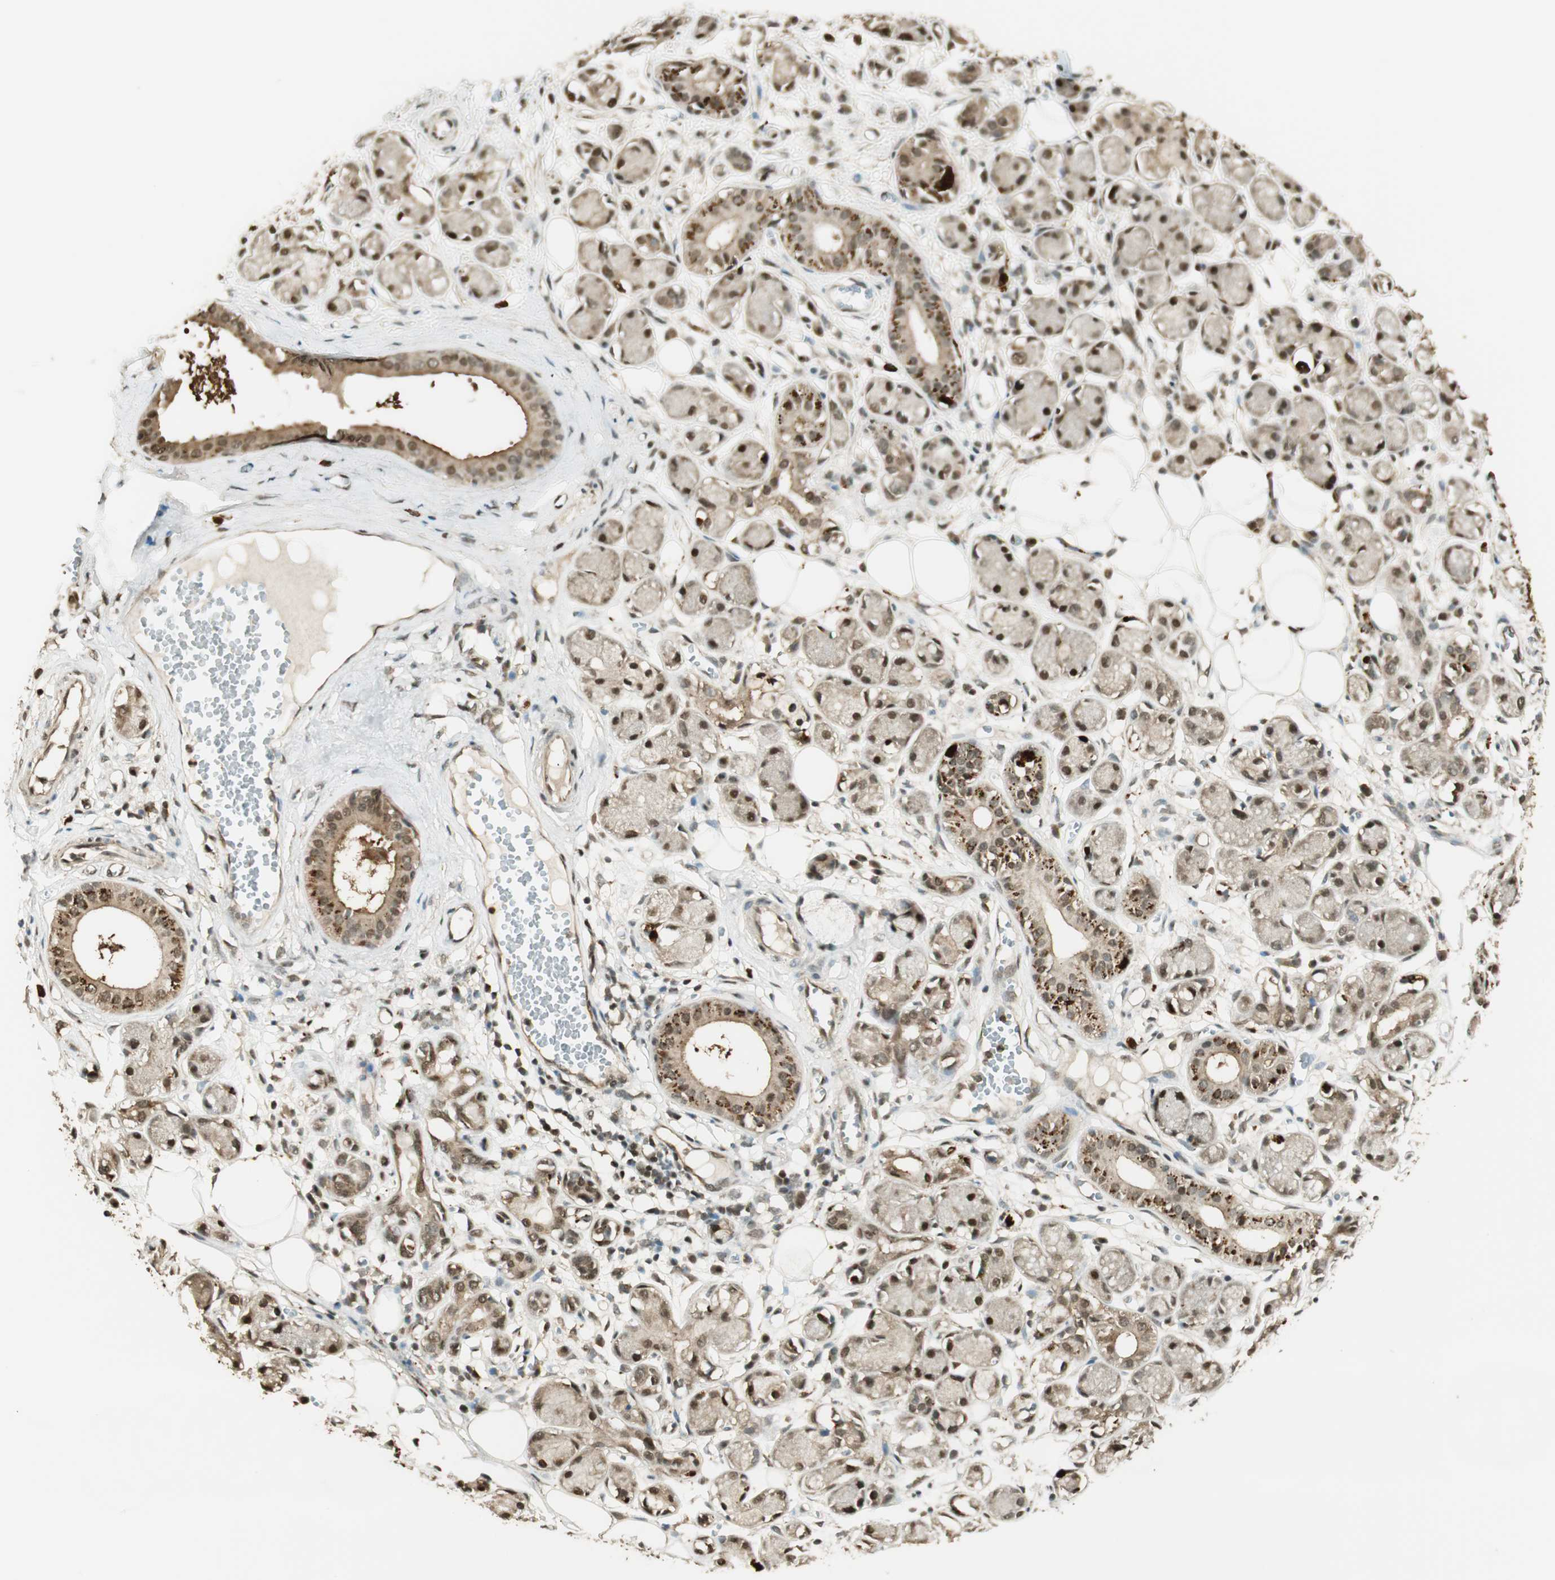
{"staining": {"intensity": "moderate", "quantity": ">75%", "location": "cytoplasmic/membranous,nuclear"}, "tissue": "adipose tissue", "cell_type": "Adipocytes", "image_type": "normal", "snomed": [{"axis": "morphology", "description": "Normal tissue, NOS"}, {"axis": "morphology", "description": "Inflammation, NOS"}, {"axis": "topography", "description": "Vascular tissue"}, {"axis": "topography", "description": "Salivary gland"}], "caption": "About >75% of adipocytes in unremarkable human adipose tissue display moderate cytoplasmic/membranous,nuclear protein positivity as visualized by brown immunohistochemical staining.", "gene": "ENSG00000268870", "patient": {"sex": "female", "age": 75}}